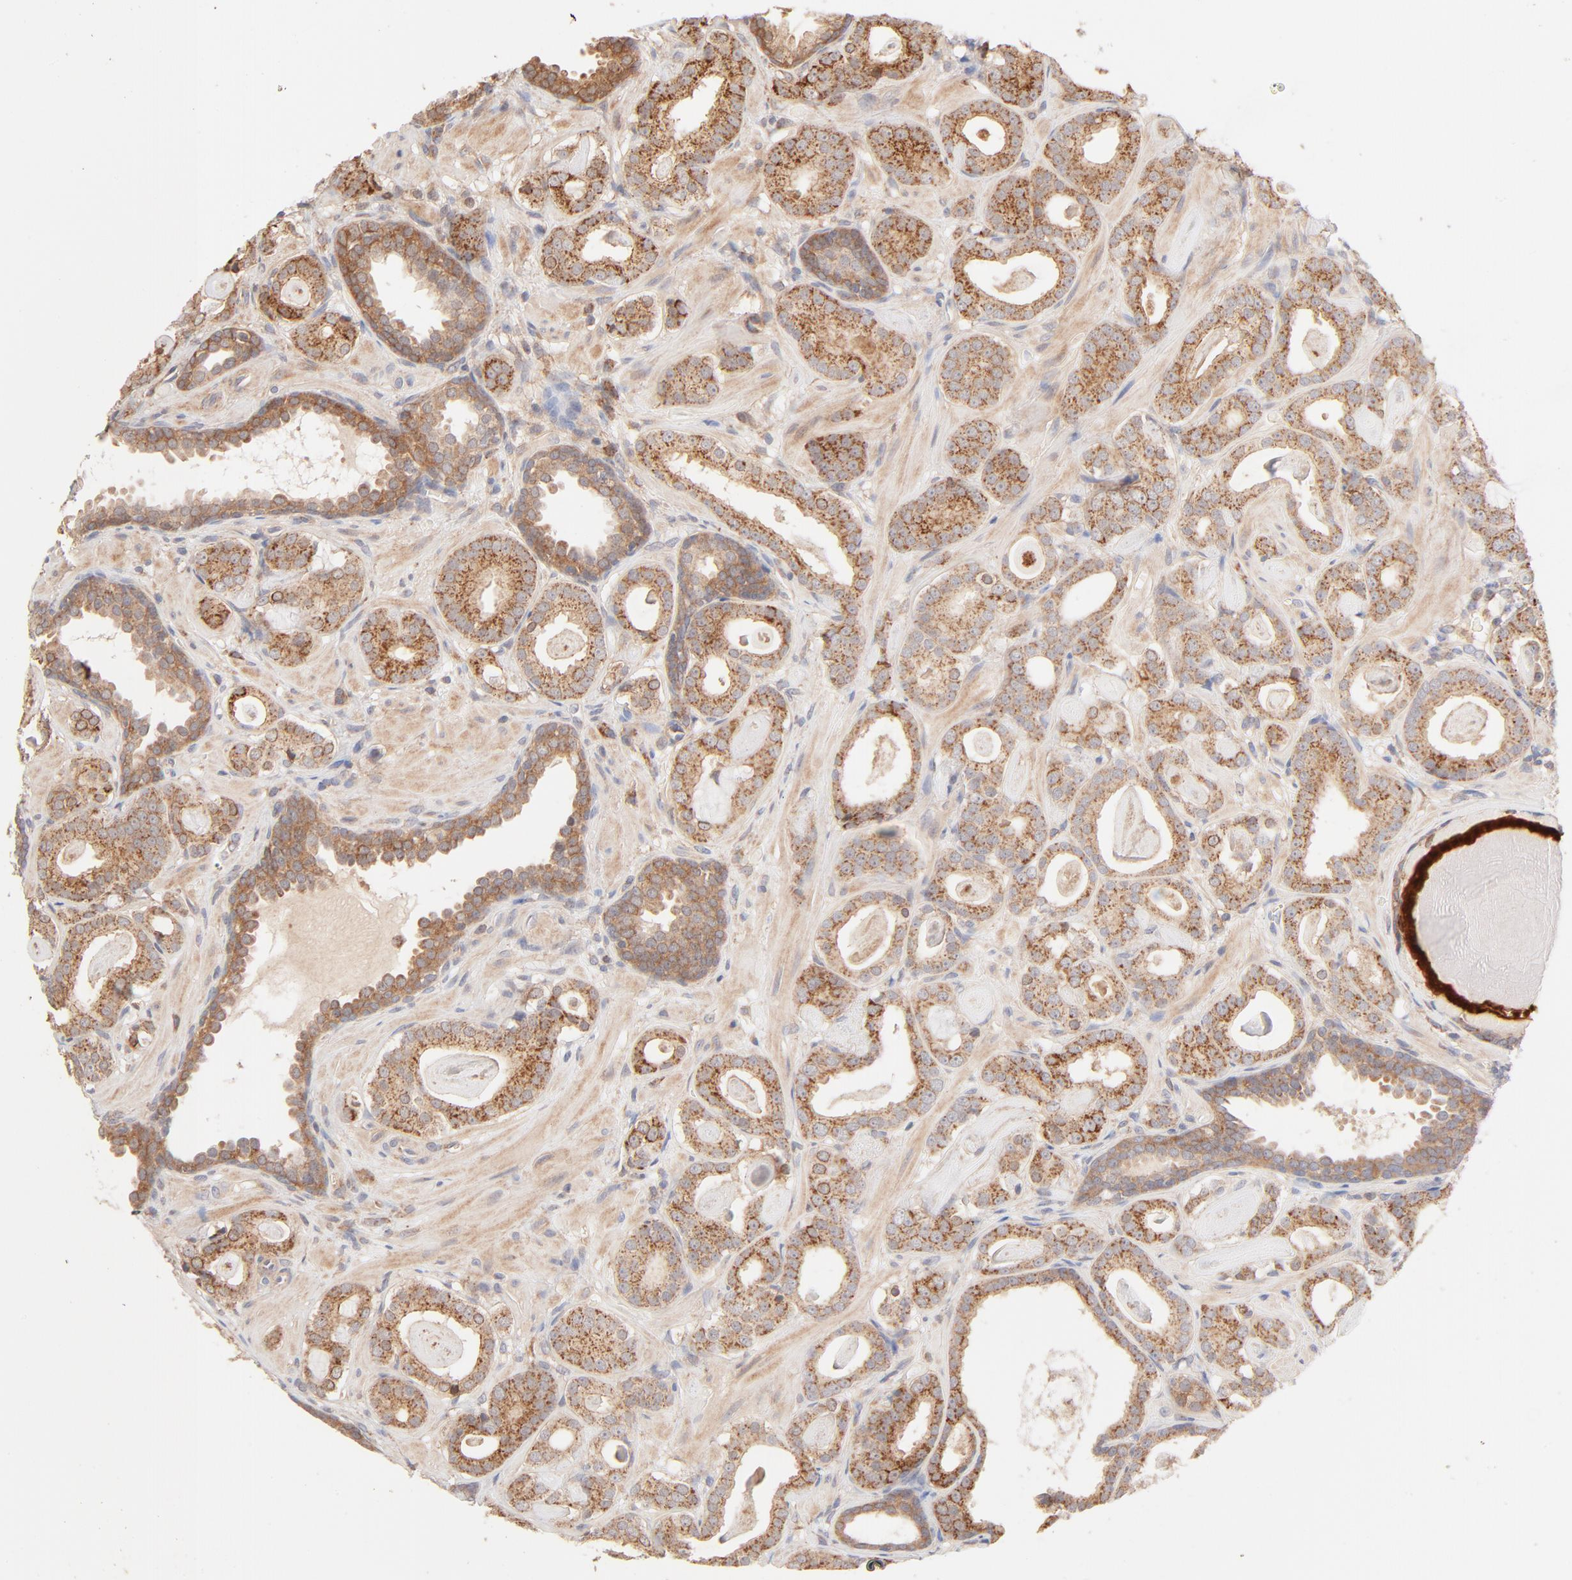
{"staining": {"intensity": "moderate", "quantity": ">75%", "location": "cytoplasmic/membranous"}, "tissue": "prostate cancer", "cell_type": "Tumor cells", "image_type": "cancer", "snomed": [{"axis": "morphology", "description": "Adenocarcinoma, Low grade"}, {"axis": "topography", "description": "Prostate"}], "caption": "DAB immunohistochemical staining of human prostate cancer exhibits moderate cytoplasmic/membranous protein positivity in about >75% of tumor cells.", "gene": "CSPG4", "patient": {"sex": "male", "age": 57}}